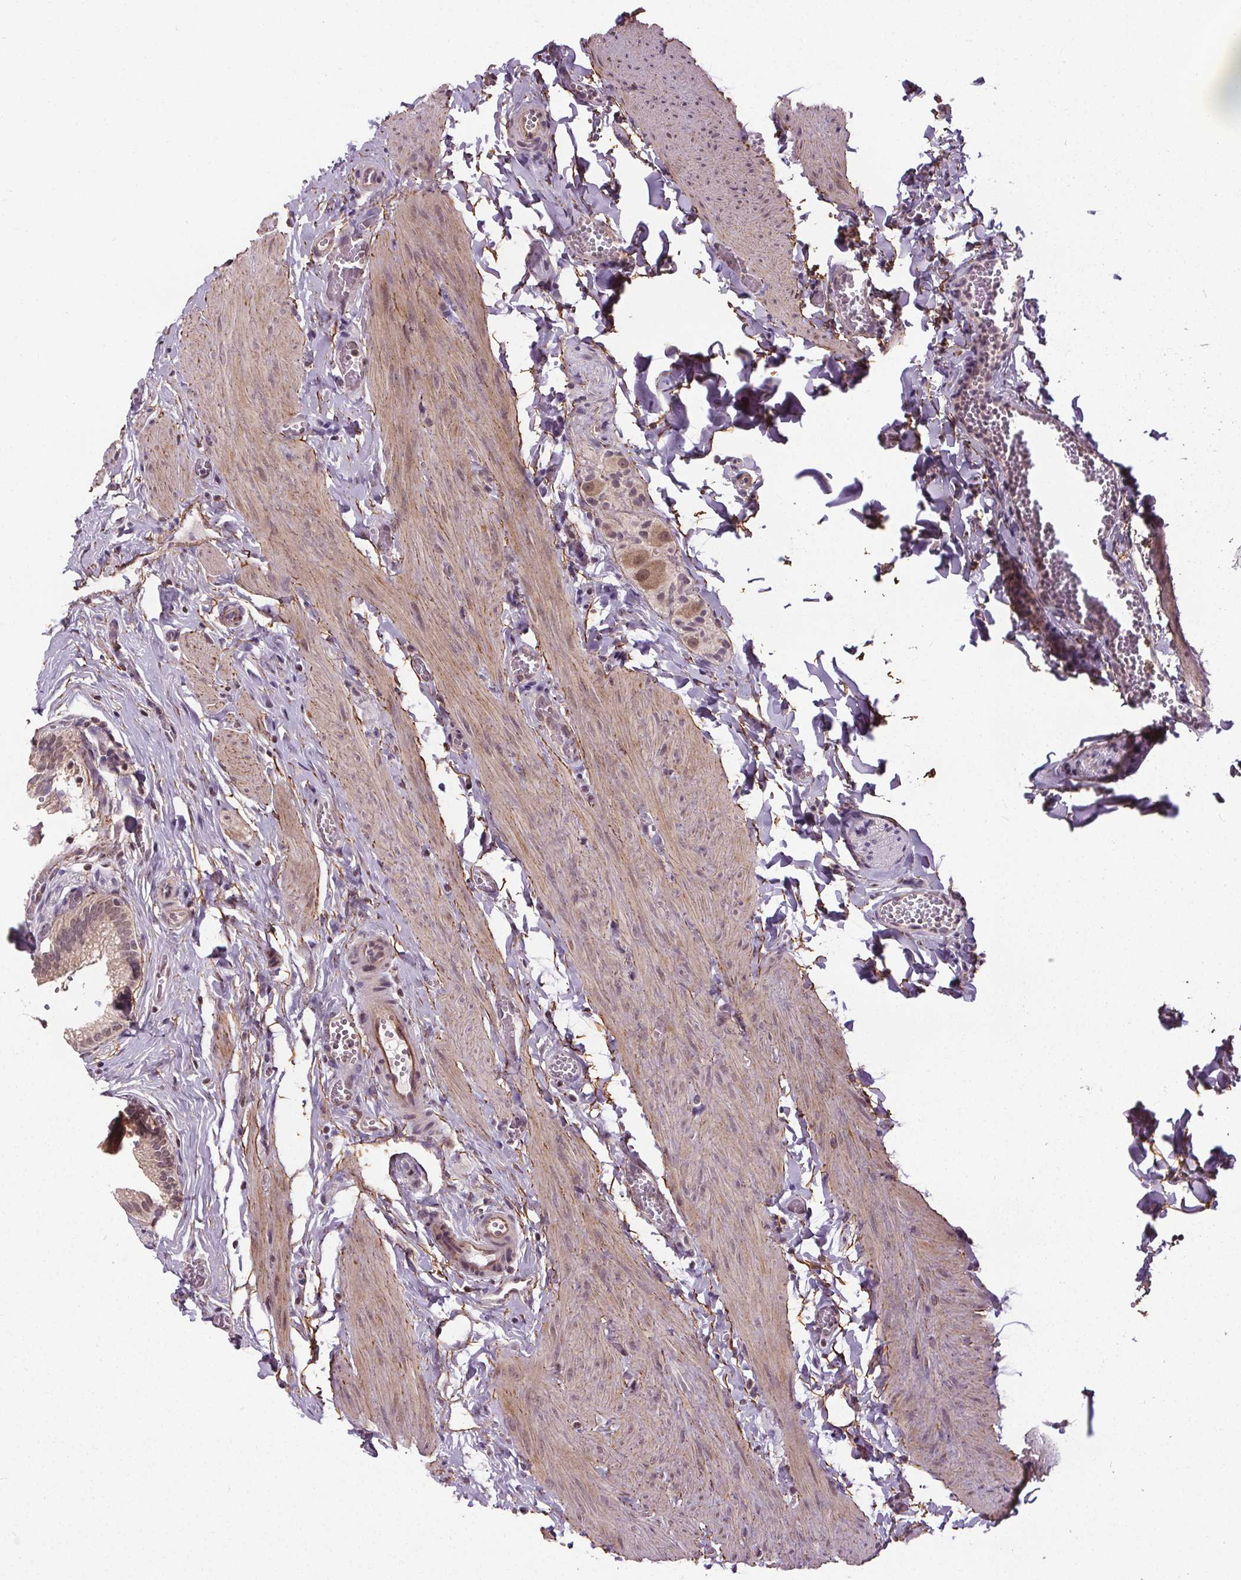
{"staining": {"intensity": "weak", "quantity": "<25%", "location": "nuclear"}, "tissue": "gallbladder", "cell_type": "Glandular cells", "image_type": "normal", "snomed": [{"axis": "morphology", "description": "Normal tissue, NOS"}, {"axis": "topography", "description": "Gallbladder"}, {"axis": "topography", "description": "Peripheral nerve tissue"}], "caption": "High magnification brightfield microscopy of unremarkable gallbladder stained with DAB (3,3'-diaminobenzidine) (brown) and counterstained with hematoxylin (blue): glandular cells show no significant positivity.", "gene": "KIAA0232", "patient": {"sex": "male", "age": 17}}